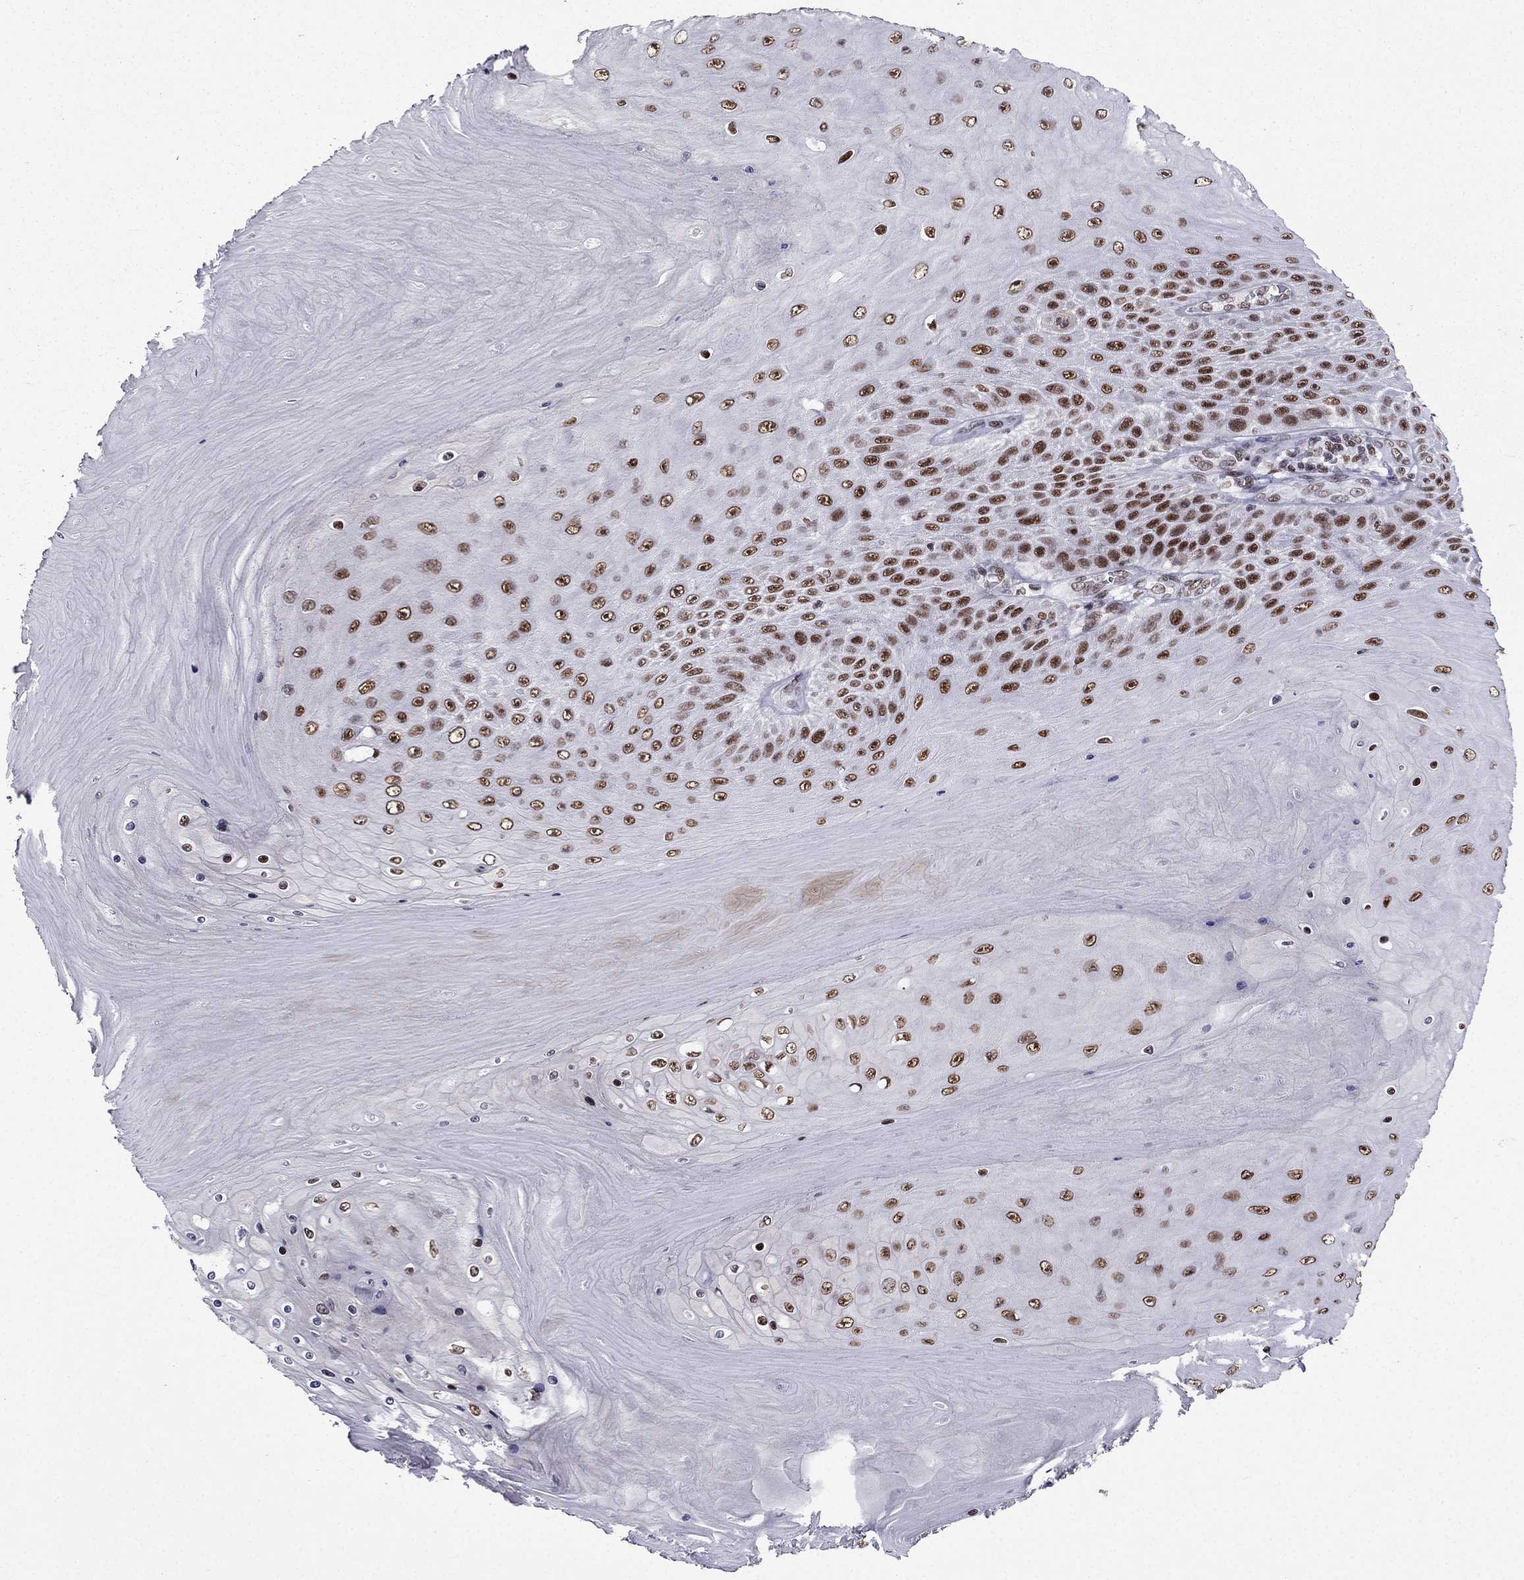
{"staining": {"intensity": "strong", "quantity": "25%-75%", "location": "nuclear"}, "tissue": "skin cancer", "cell_type": "Tumor cells", "image_type": "cancer", "snomed": [{"axis": "morphology", "description": "Squamous cell carcinoma, NOS"}, {"axis": "topography", "description": "Skin"}], "caption": "Protein expression analysis of human skin squamous cell carcinoma reveals strong nuclear staining in approximately 25%-75% of tumor cells.", "gene": "ZNF420", "patient": {"sex": "male", "age": 62}}